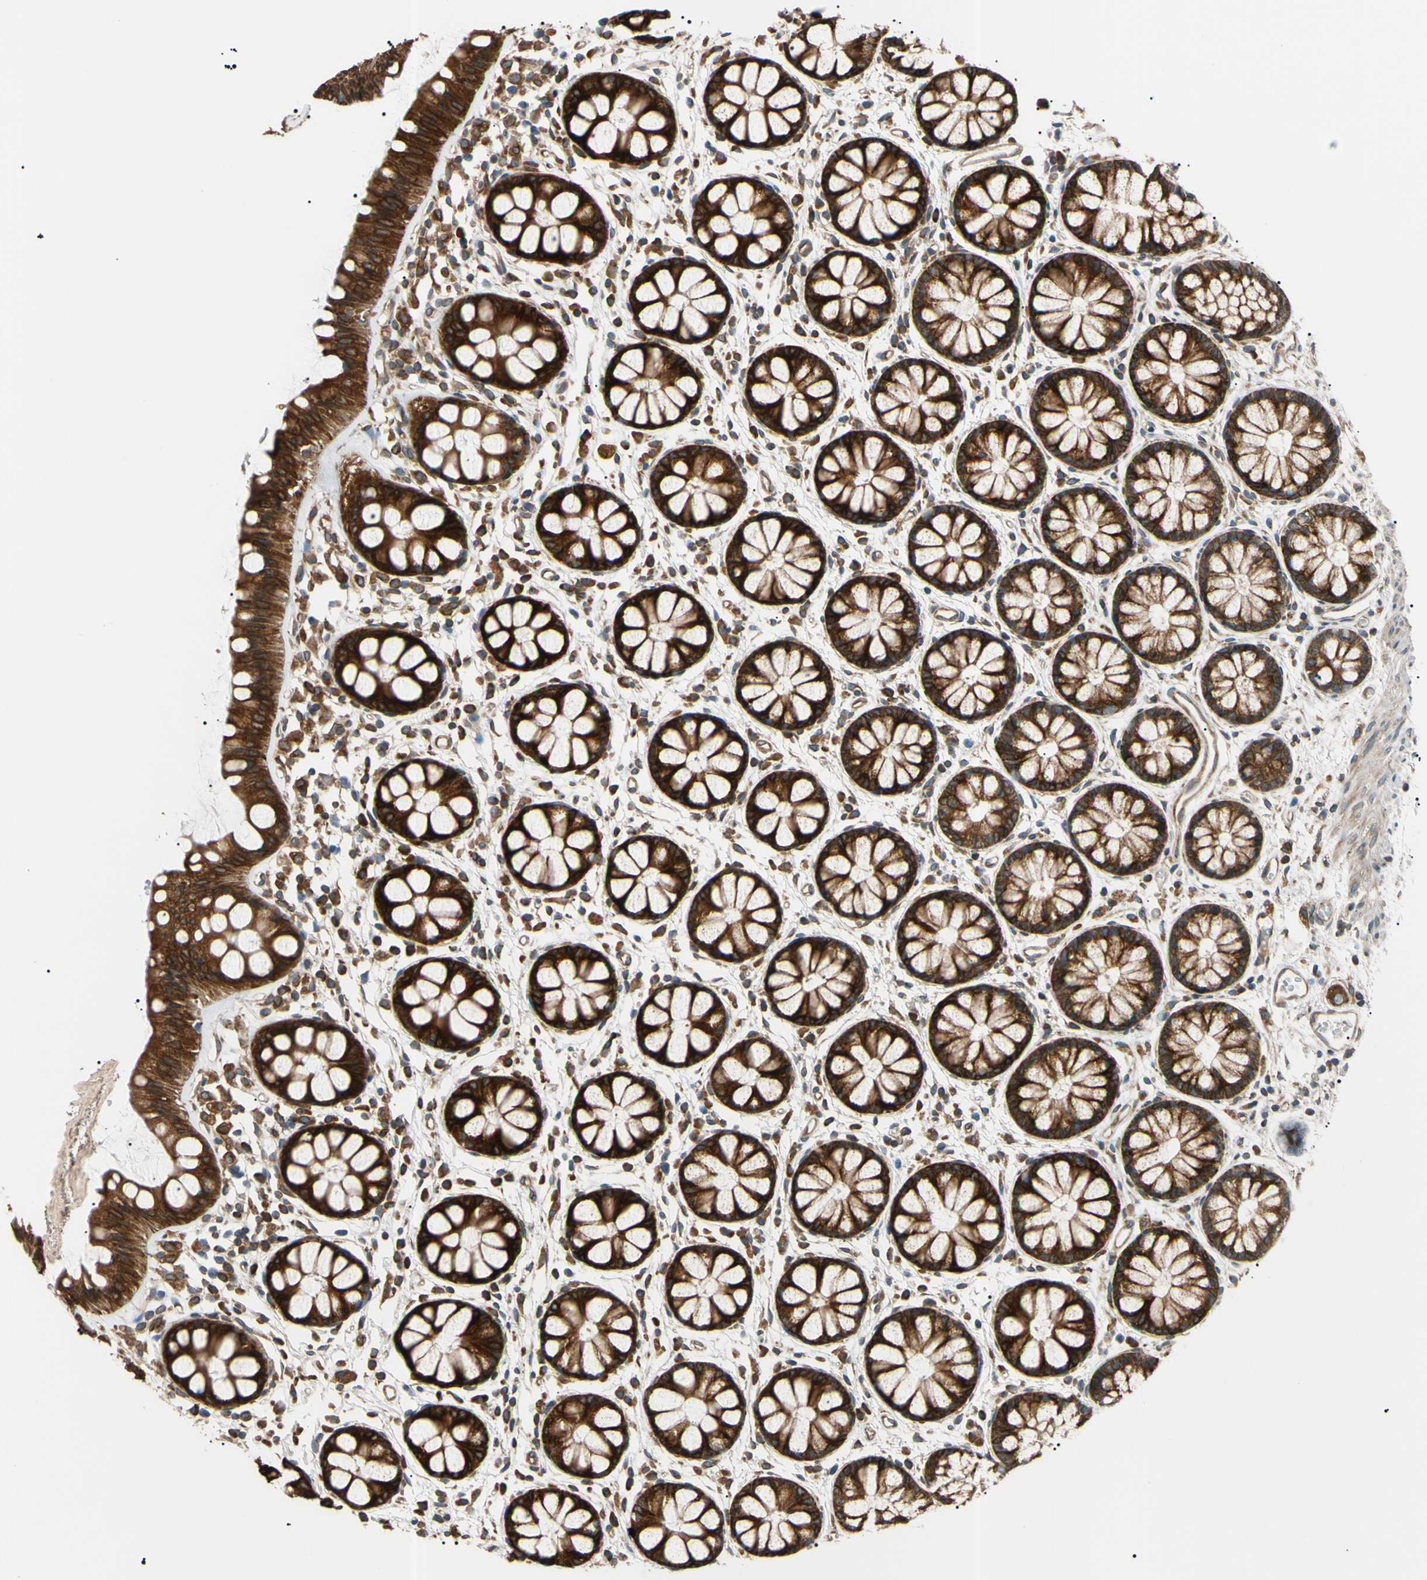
{"staining": {"intensity": "strong", "quantity": ">75%", "location": "cytoplasmic/membranous"}, "tissue": "rectum", "cell_type": "Glandular cells", "image_type": "normal", "snomed": [{"axis": "morphology", "description": "Normal tissue, NOS"}, {"axis": "topography", "description": "Rectum"}], "caption": "This histopathology image demonstrates immunohistochemistry (IHC) staining of unremarkable human rectum, with high strong cytoplasmic/membranous positivity in about >75% of glandular cells.", "gene": "VAPA", "patient": {"sex": "female", "age": 66}}